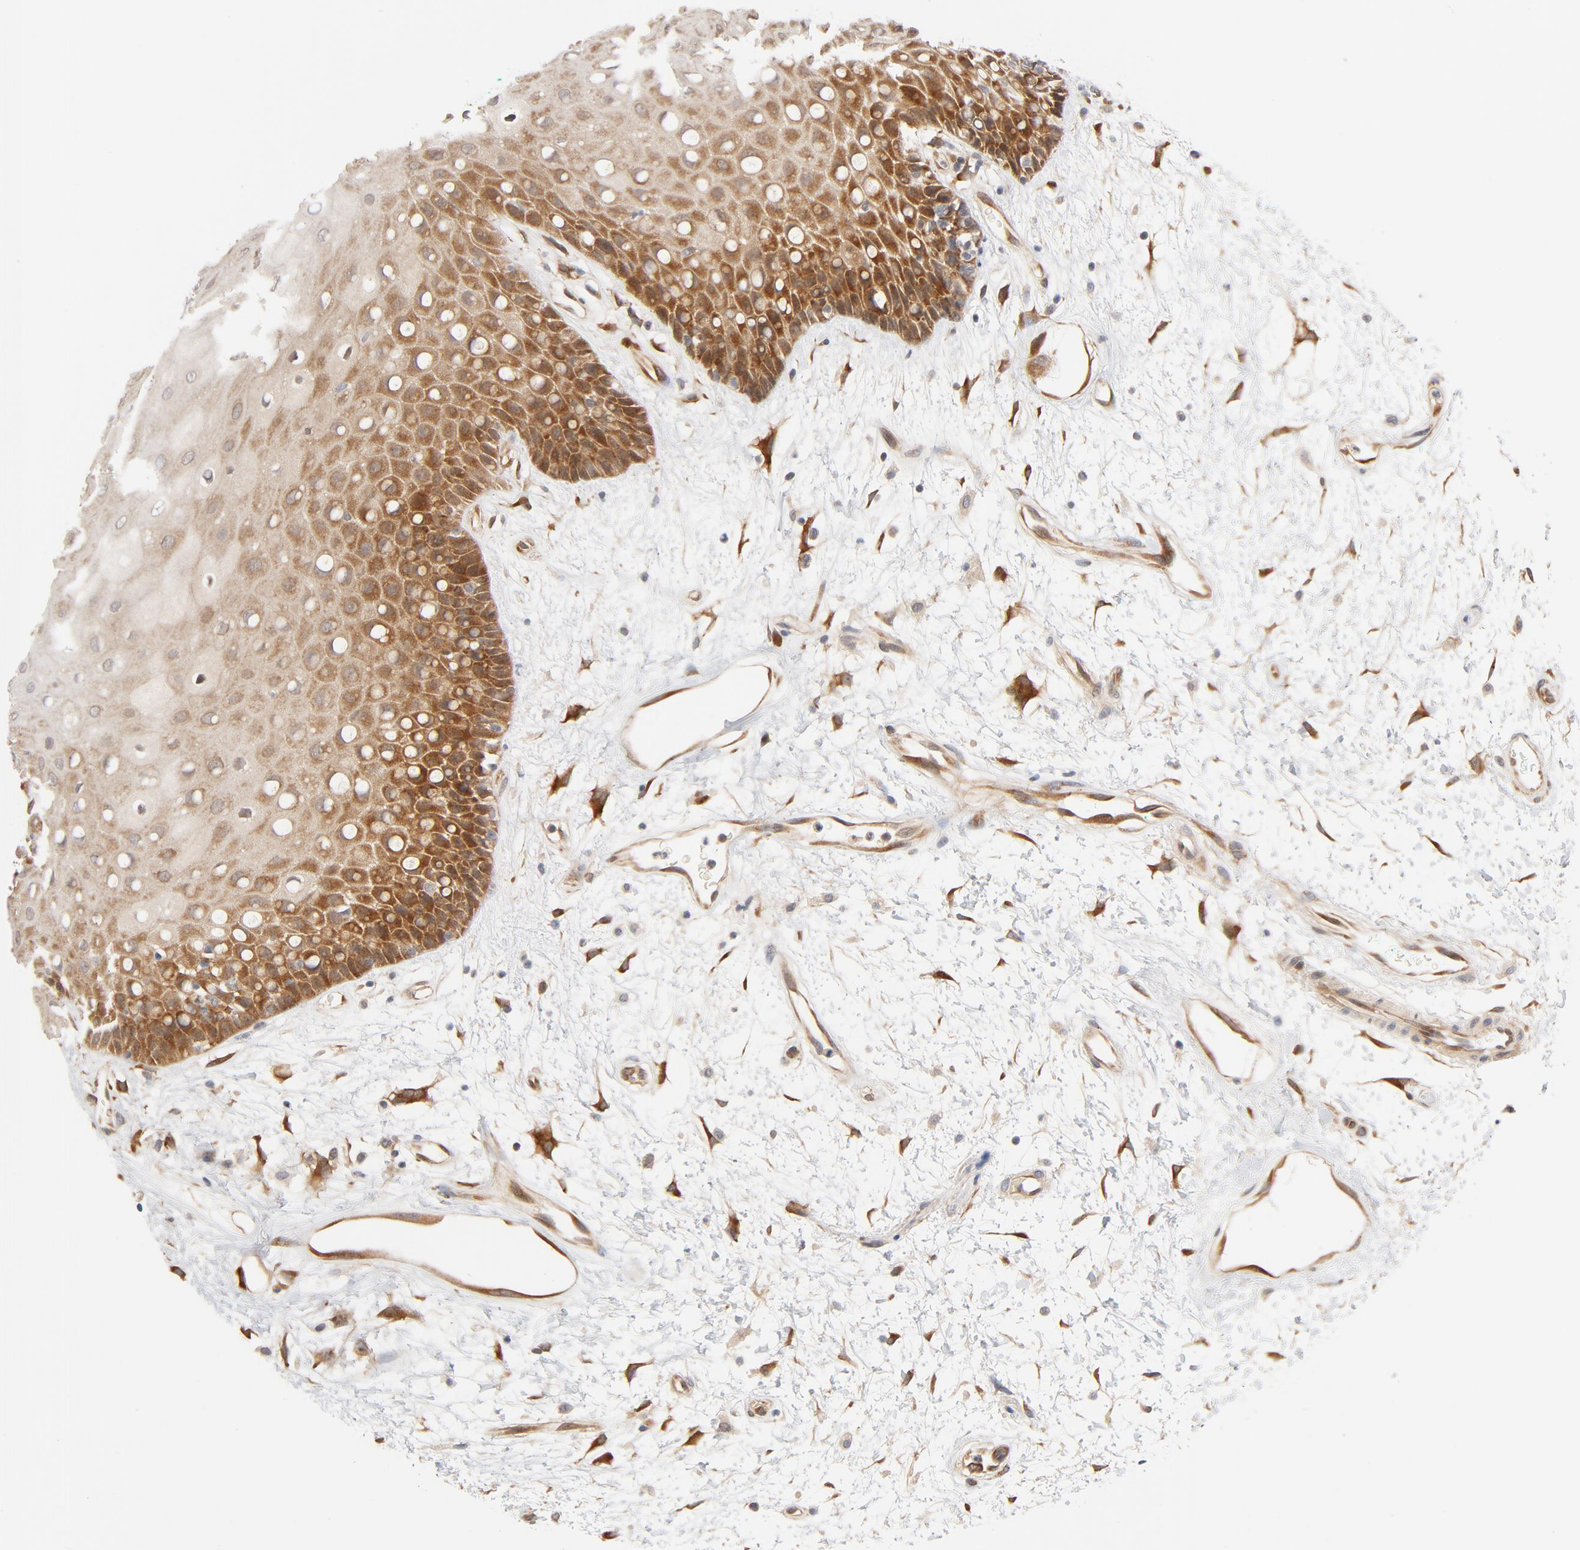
{"staining": {"intensity": "moderate", "quantity": ">75%", "location": "cytoplasmic/membranous"}, "tissue": "oral mucosa", "cell_type": "Squamous epithelial cells", "image_type": "normal", "snomed": [{"axis": "morphology", "description": "Normal tissue, NOS"}, {"axis": "morphology", "description": "Squamous cell carcinoma, NOS"}, {"axis": "topography", "description": "Skeletal muscle"}, {"axis": "topography", "description": "Oral tissue"}, {"axis": "topography", "description": "Head-Neck"}], "caption": "Protein expression analysis of unremarkable human oral mucosa reveals moderate cytoplasmic/membranous expression in approximately >75% of squamous epithelial cells.", "gene": "EIF4E", "patient": {"sex": "female", "age": 84}}